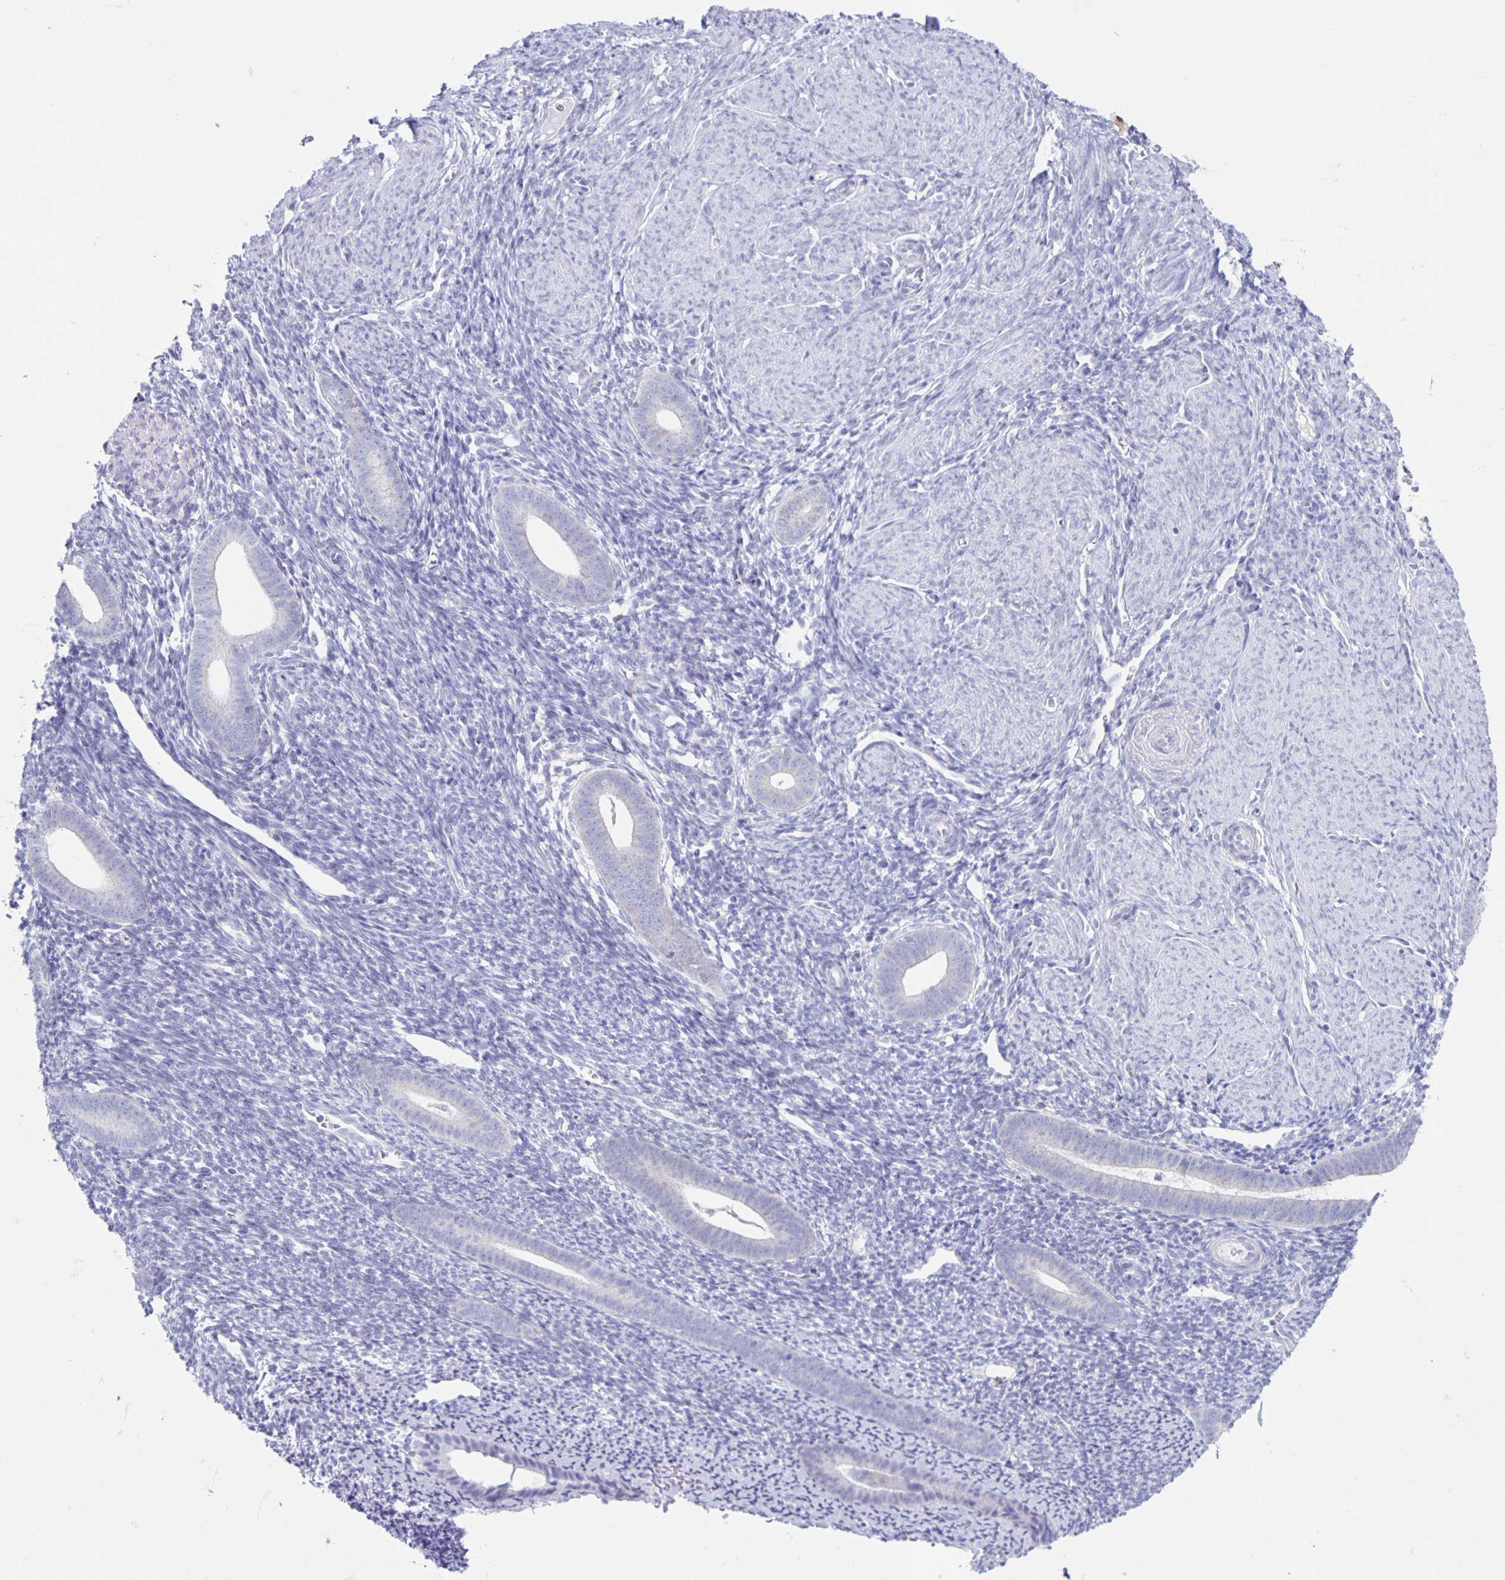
{"staining": {"intensity": "negative", "quantity": "none", "location": "none"}, "tissue": "endometrium", "cell_type": "Cells in endometrial stroma", "image_type": "normal", "snomed": [{"axis": "morphology", "description": "Normal tissue, NOS"}, {"axis": "topography", "description": "Endometrium"}], "caption": "Protein analysis of normal endometrium reveals no significant staining in cells in endometrial stroma. Brightfield microscopy of immunohistochemistry (IHC) stained with DAB (3,3'-diaminobenzidine) (brown) and hematoxylin (blue), captured at high magnification.", "gene": "CT45A10", "patient": {"sex": "female", "age": 39}}